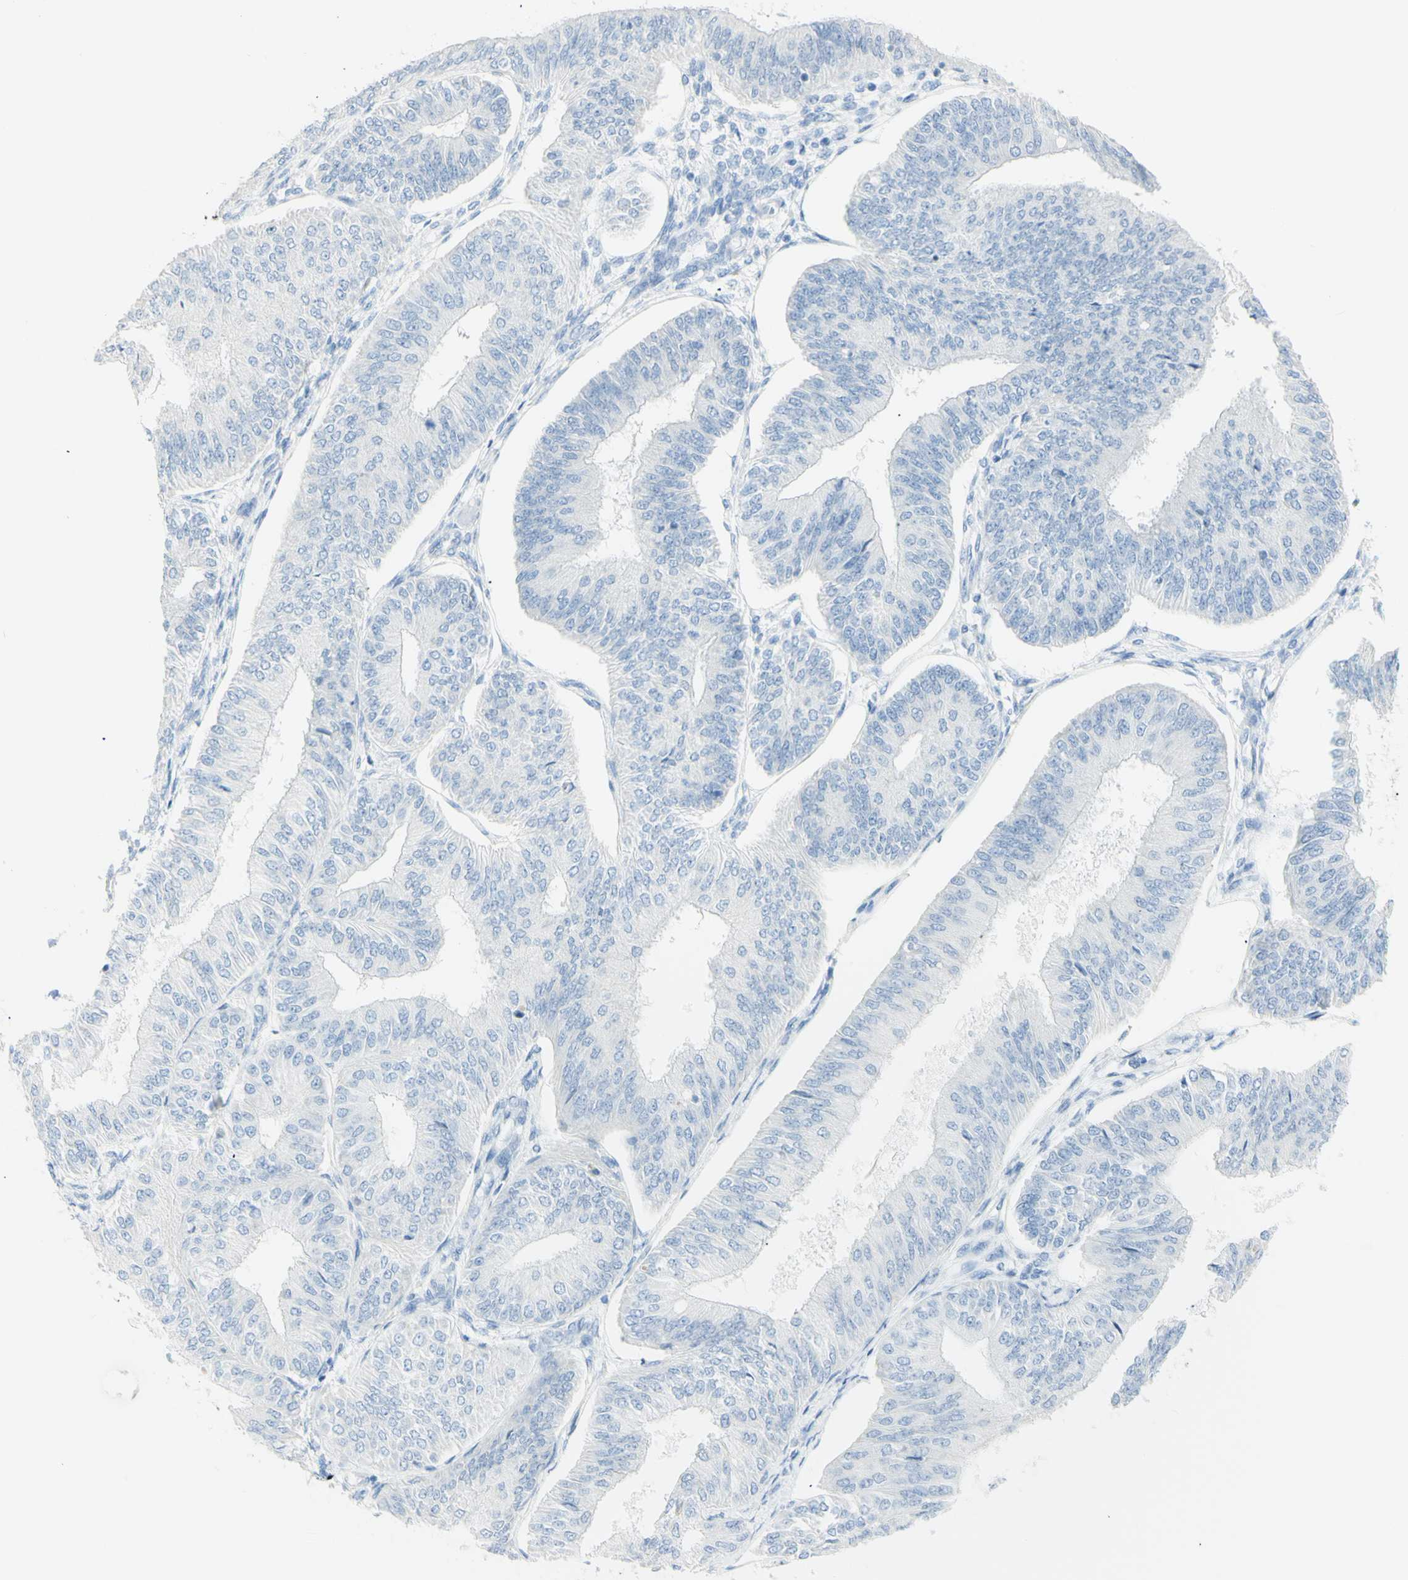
{"staining": {"intensity": "negative", "quantity": "none", "location": "none"}, "tissue": "endometrial cancer", "cell_type": "Tumor cells", "image_type": "cancer", "snomed": [{"axis": "morphology", "description": "Adenocarcinoma, NOS"}, {"axis": "topography", "description": "Endometrium"}], "caption": "Tumor cells show no significant staining in endometrial cancer. The staining was performed using DAB (3,3'-diaminobenzidine) to visualize the protein expression in brown, while the nuclei were stained in blue with hematoxylin (Magnification: 20x).", "gene": "LETM1", "patient": {"sex": "female", "age": 58}}